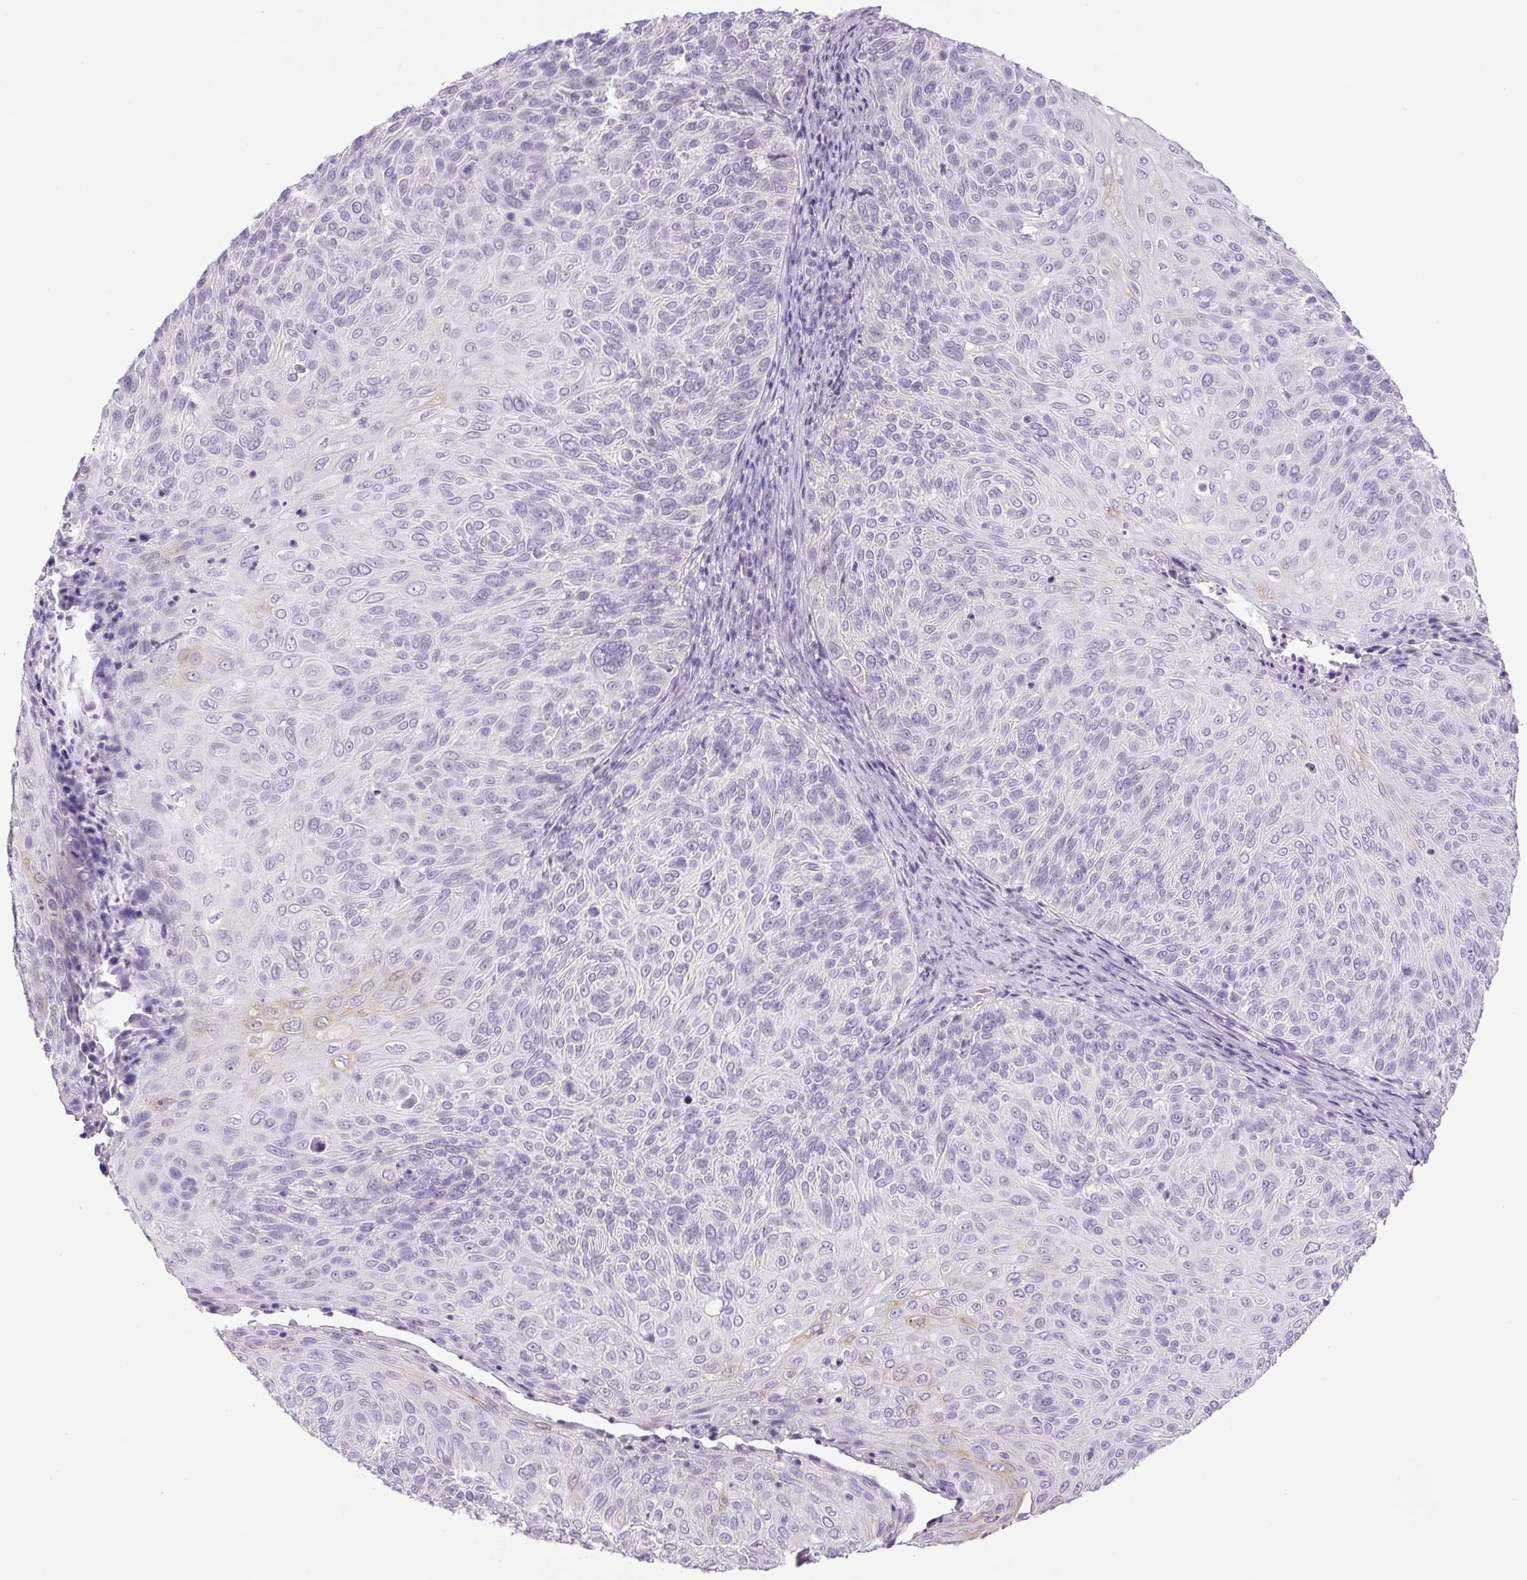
{"staining": {"intensity": "negative", "quantity": "none", "location": "none"}, "tissue": "cervical cancer", "cell_type": "Tumor cells", "image_type": "cancer", "snomed": [{"axis": "morphology", "description": "Squamous cell carcinoma, NOS"}, {"axis": "topography", "description": "Cervix"}], "caption": "Human cervical cancer (squamous cell carcinoma) stained for a protein using immunohistochemistry reveals no positivity in tumor cells.", "gene": "COL9A2", "patient": {"sex": "female", "age": 31}}